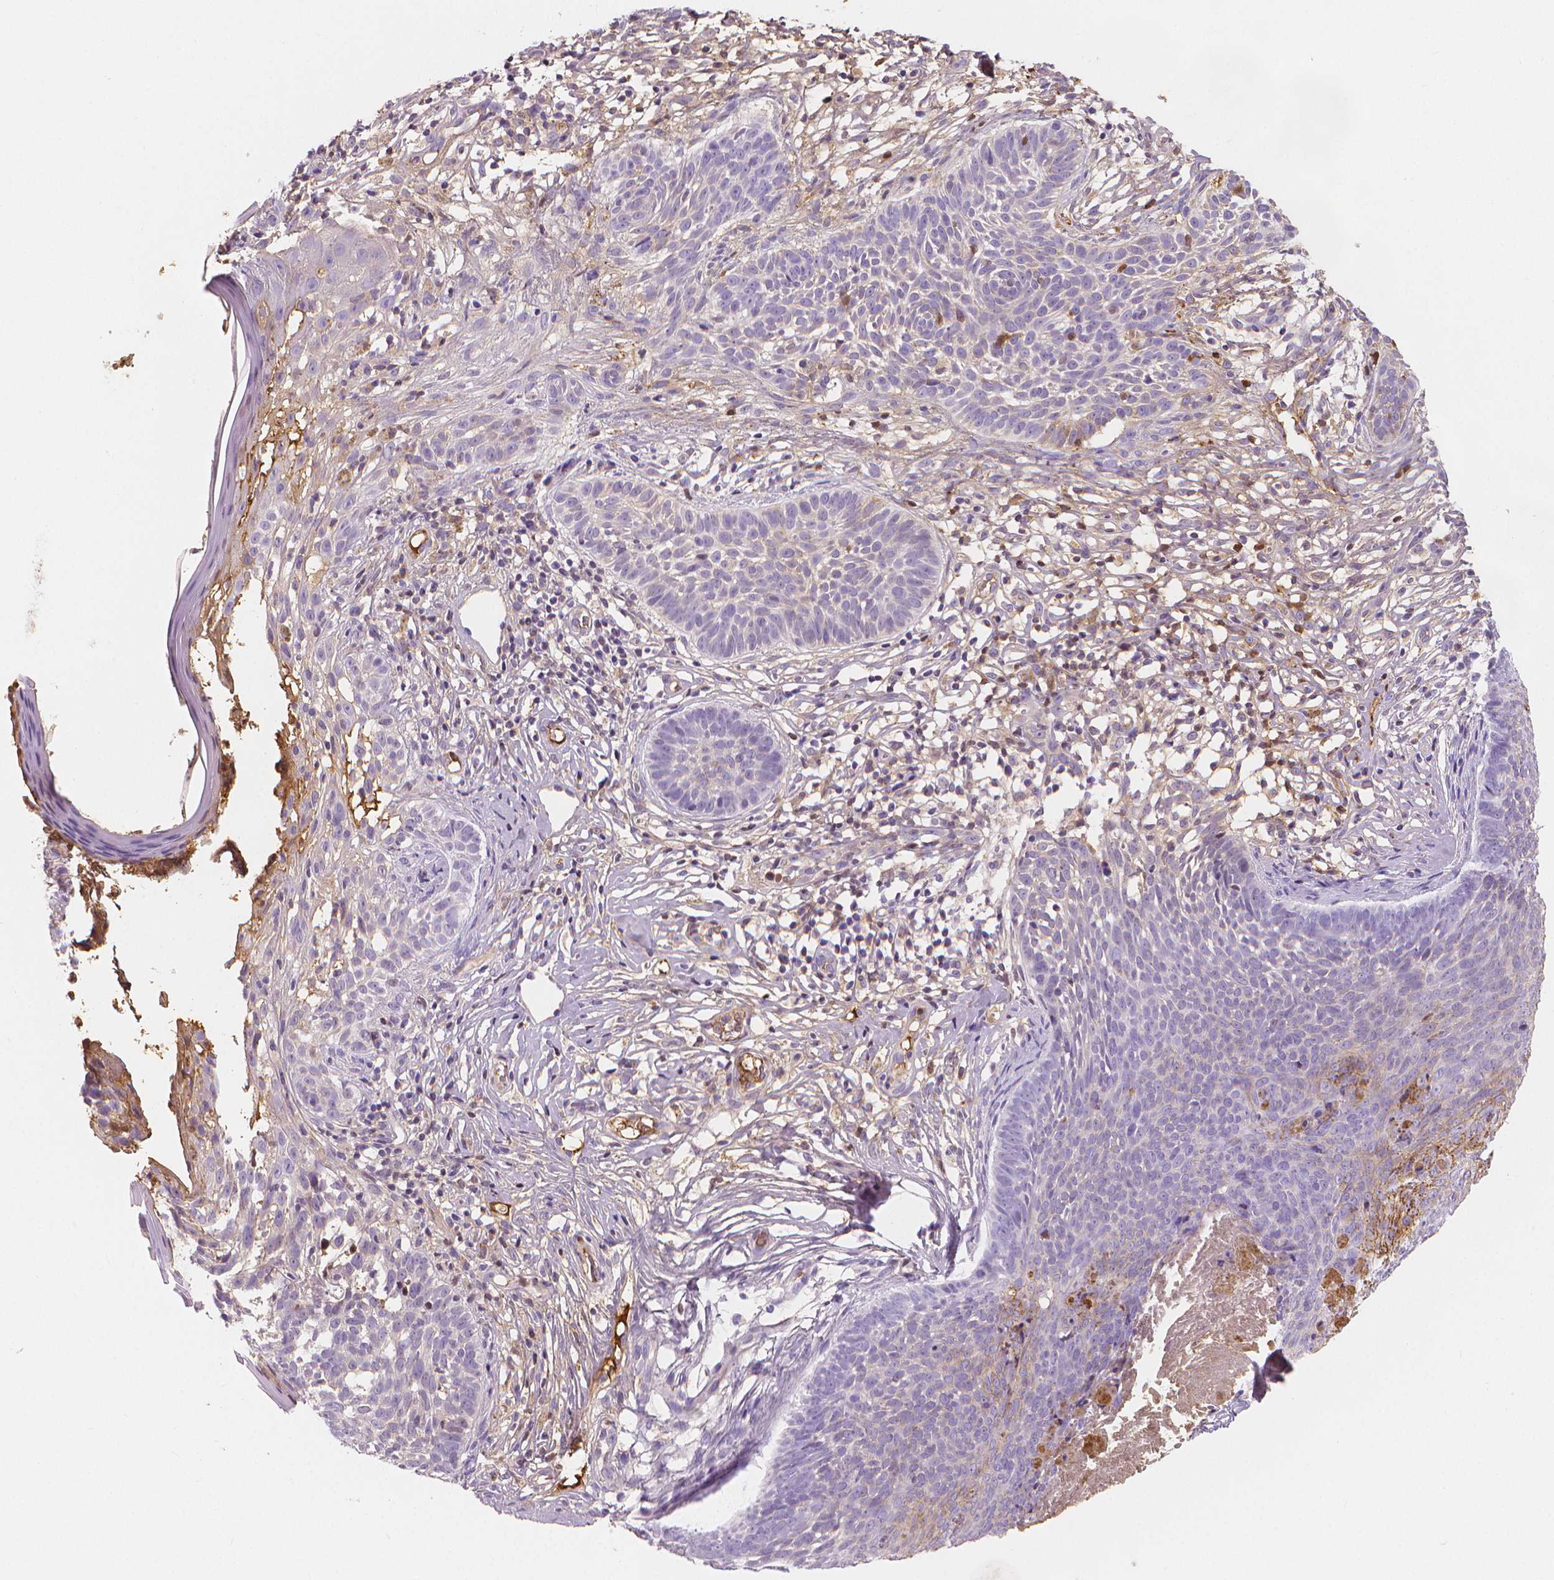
{"staining": {"intensity": "strong", "quantity": "<25%", "location": "cytoplasmic/membranous"}, "tissue": "skin cancer", "cell_type": "Tumor cells", "image_type": "cancer", "snomed": [{"axis": "morphology", "description": "Basal cell carcinoma"}, {"axis": "topography", "description": "Skin"}], "caption": "Human skin basal cell carcinoma stained with a brown dye reveals strong cytoplasmic/membranous positive positivity in about <25% of tumor cells.", "gene": "APOA4", "patient": {"sex": "male", "age": 85}}